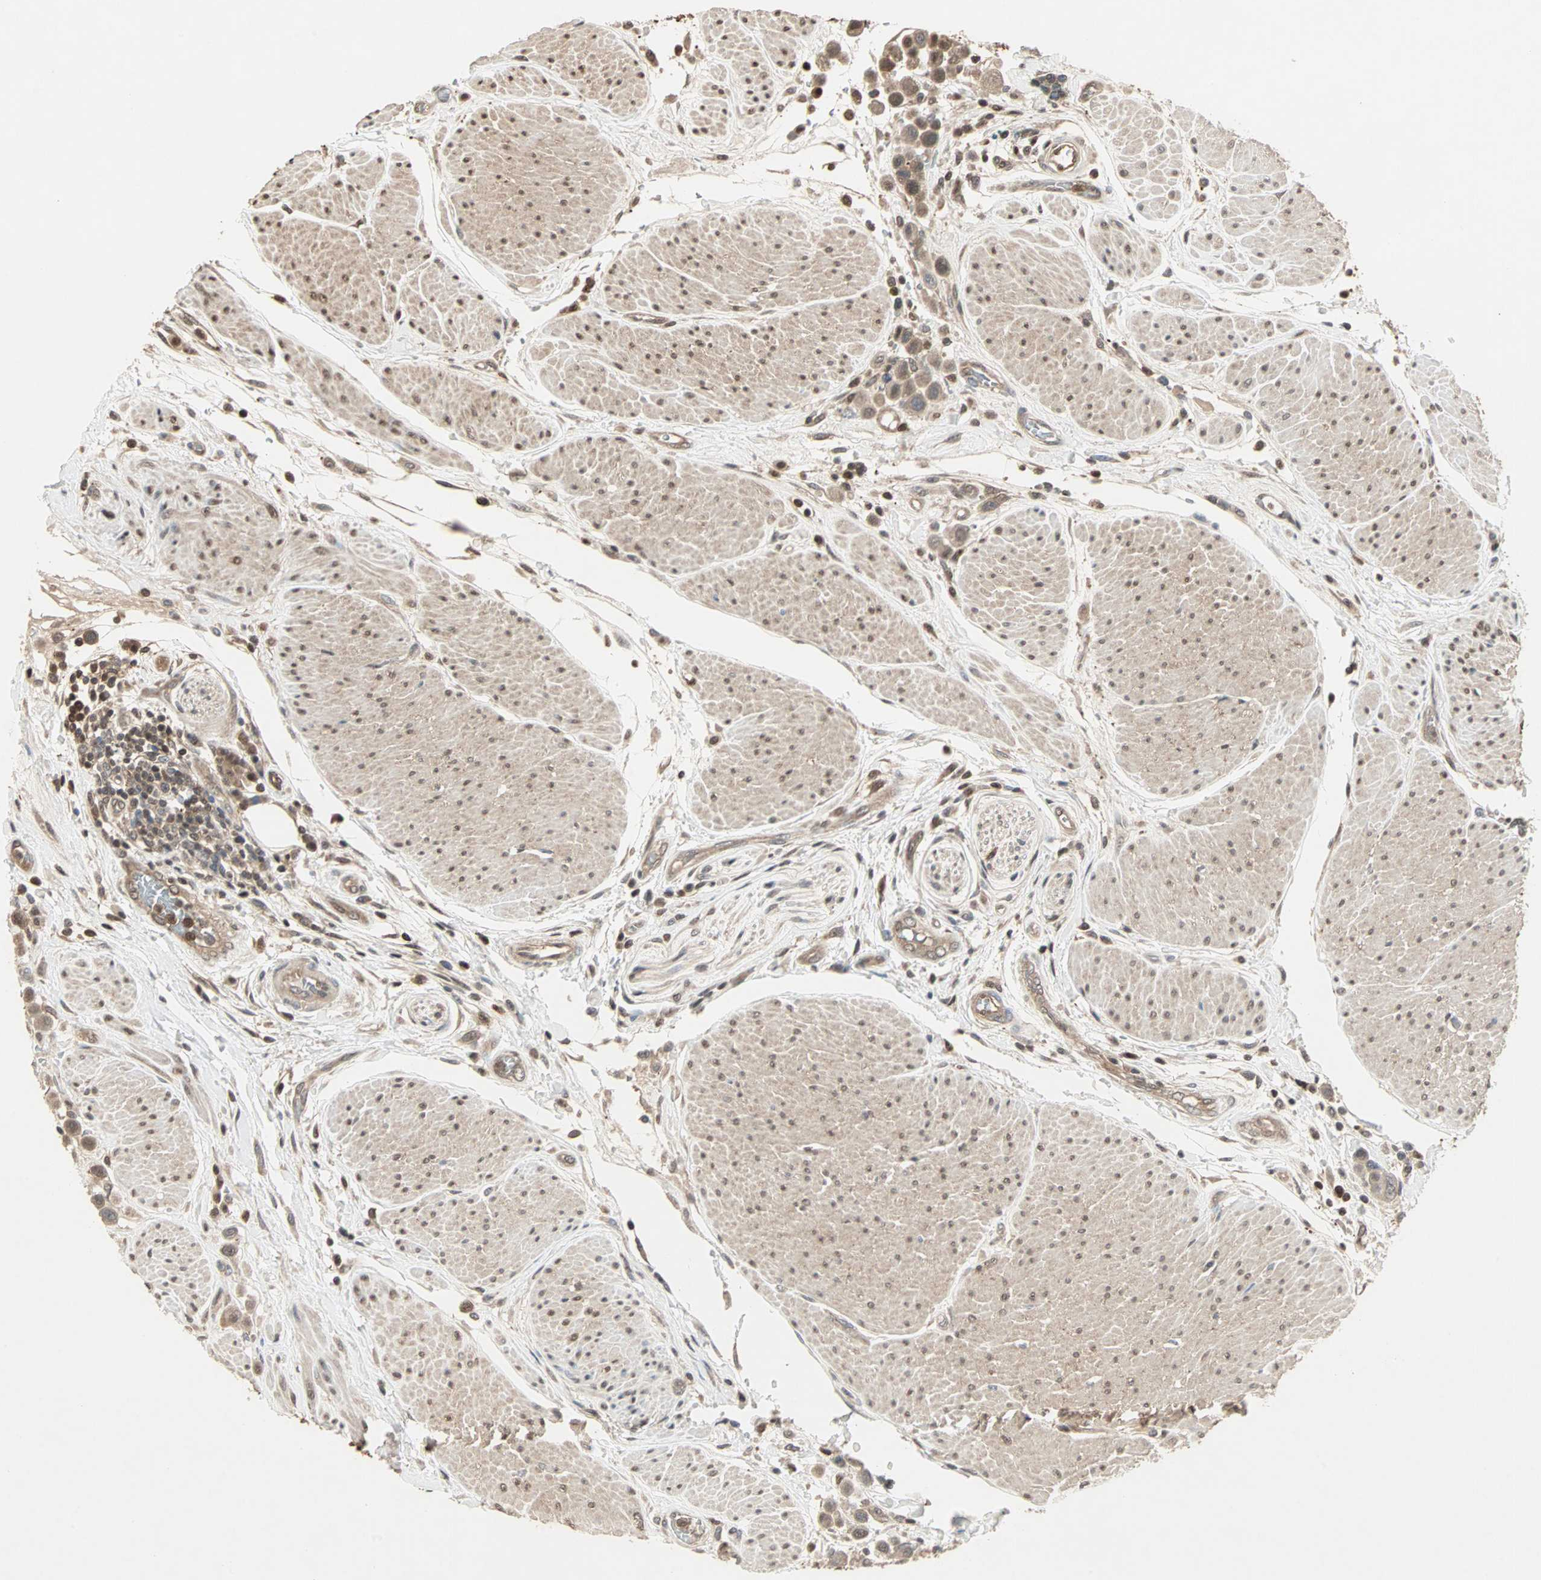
{"staining": {"intensity": "moderate", "quantity": ">75%", "location": "cytoplasmic/membranous,nuclear"}, "tissue": "urothelial cancer", "cell_type": "Tumor cells", "image_type": "cancer", "snomed": [{"axis": "morphology", "description": "Urothelial carcinoma, High grade"}, {"axis": "topography", "description": "Urinary bladder"}], "caption": "Protein analysis of urothelial carcinoma (high-grade) tissue reveals moderate cytoplasmic/membranous and nuclear staining in approximately >75% of tumor cells.", "gene": "DRG2", "patient": {"sex": "male", "age": 50}}